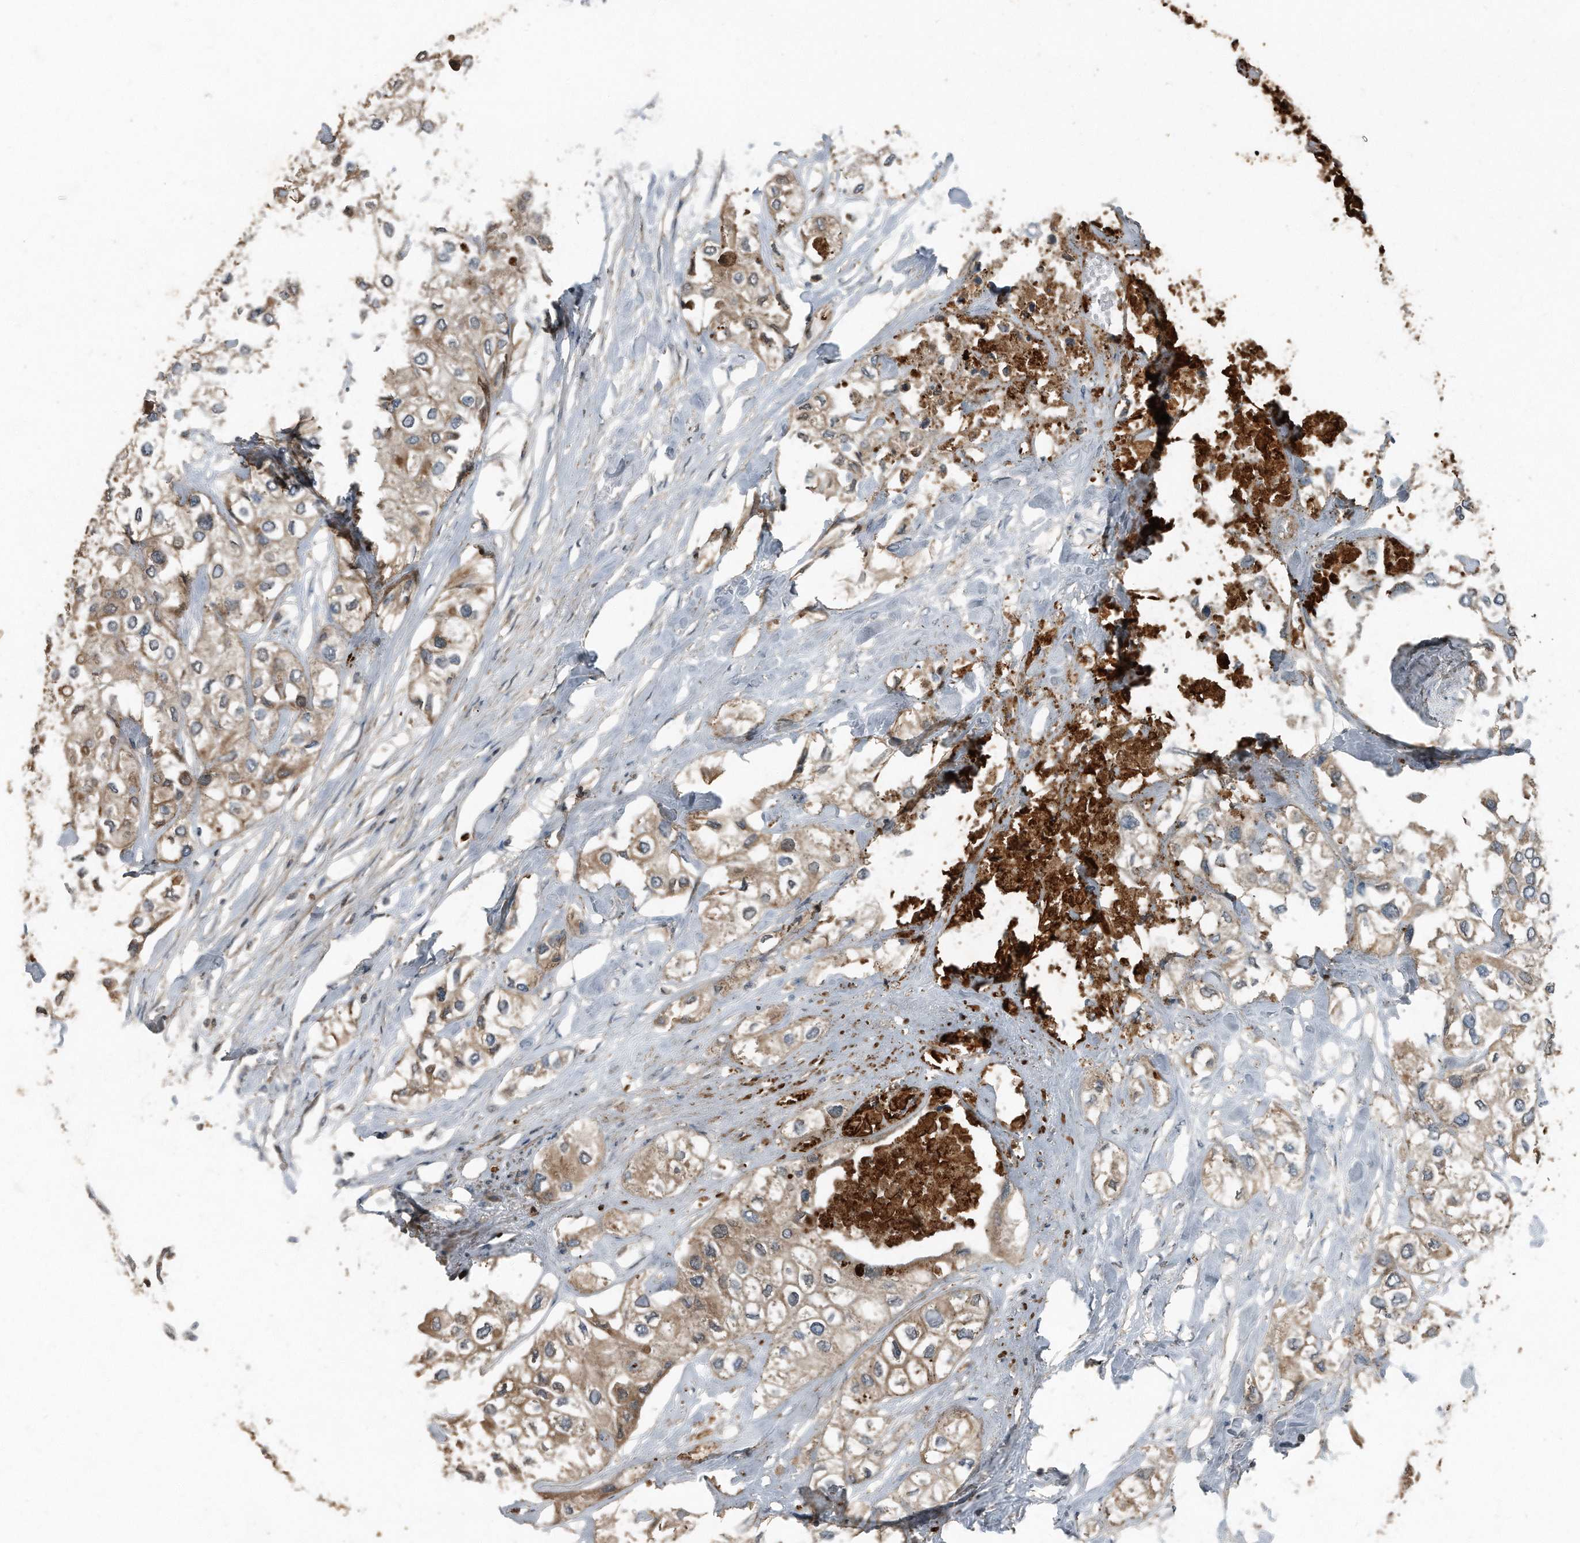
{"staining": {"intensity": "moderate", "quantity": ">75%", "location": "cytoplasmic/membranous"}, "tissue": "urothelial cancer", "cell_type": "Tumor cells", "image_type": "cancer", "snomed": [{"axis": "morphology", "description": "Urothelial carcinoma, High grade"}, {"axis": "topography", "description": "Urinary bladder"}], "caption": "Urothelial cancer stained for a protein demonstrates moderate cytoplasmic/membranous positivity in tumor cells.", "gene": "C9", "patient": {"sex": "male", "age": 64}}